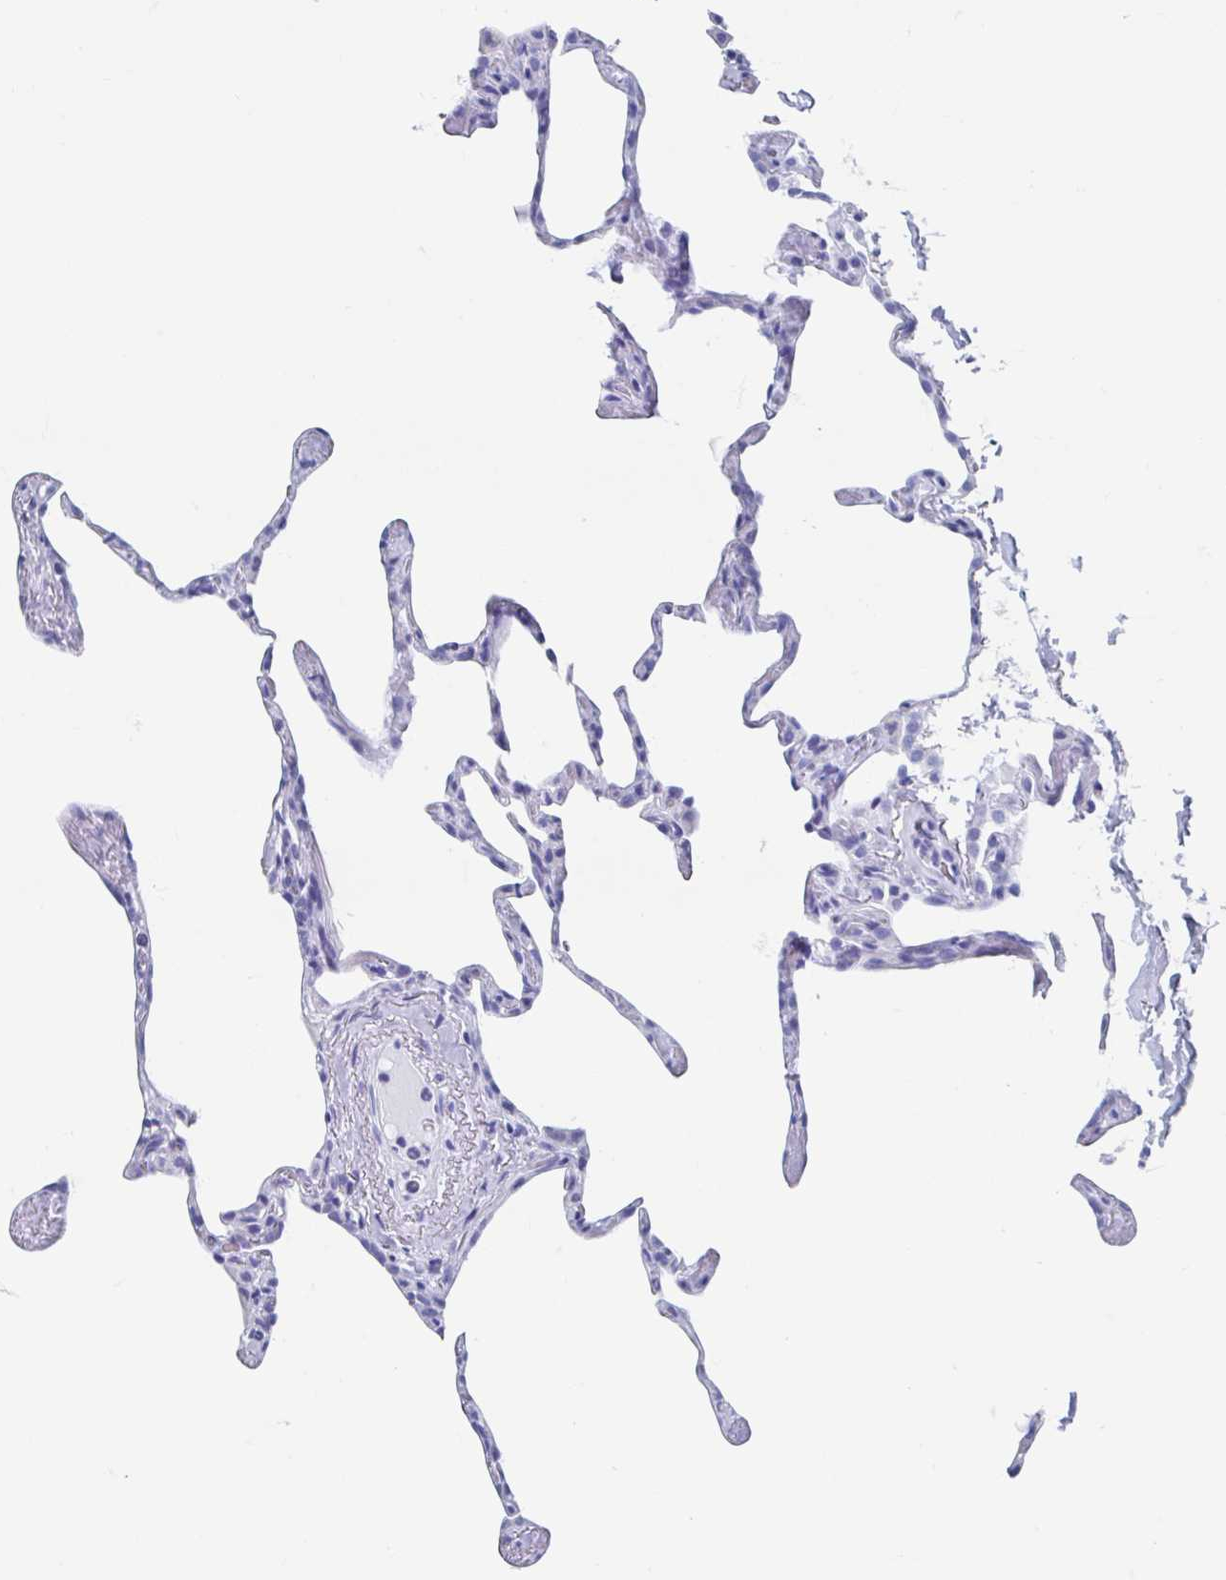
{"staining": {"intensity": "negative", "quantity": "none", "location": "none"}, "tissue": "lung", "cell_type": "Alveolar cells", "image_type": "normal", "snomed": [{"axis": "morphology", "description": "Normal tissue, NOS"}, {"axis": "topography", "description": "Lung"}], "caption": "A photomicrograph of human lung is negative for staining in alveolar cells. (Immunohistochemistry, brightfield microscopy, high magnification).", "gene": "HDGFL1", "patient": {"sex": "male", "age": 65}}